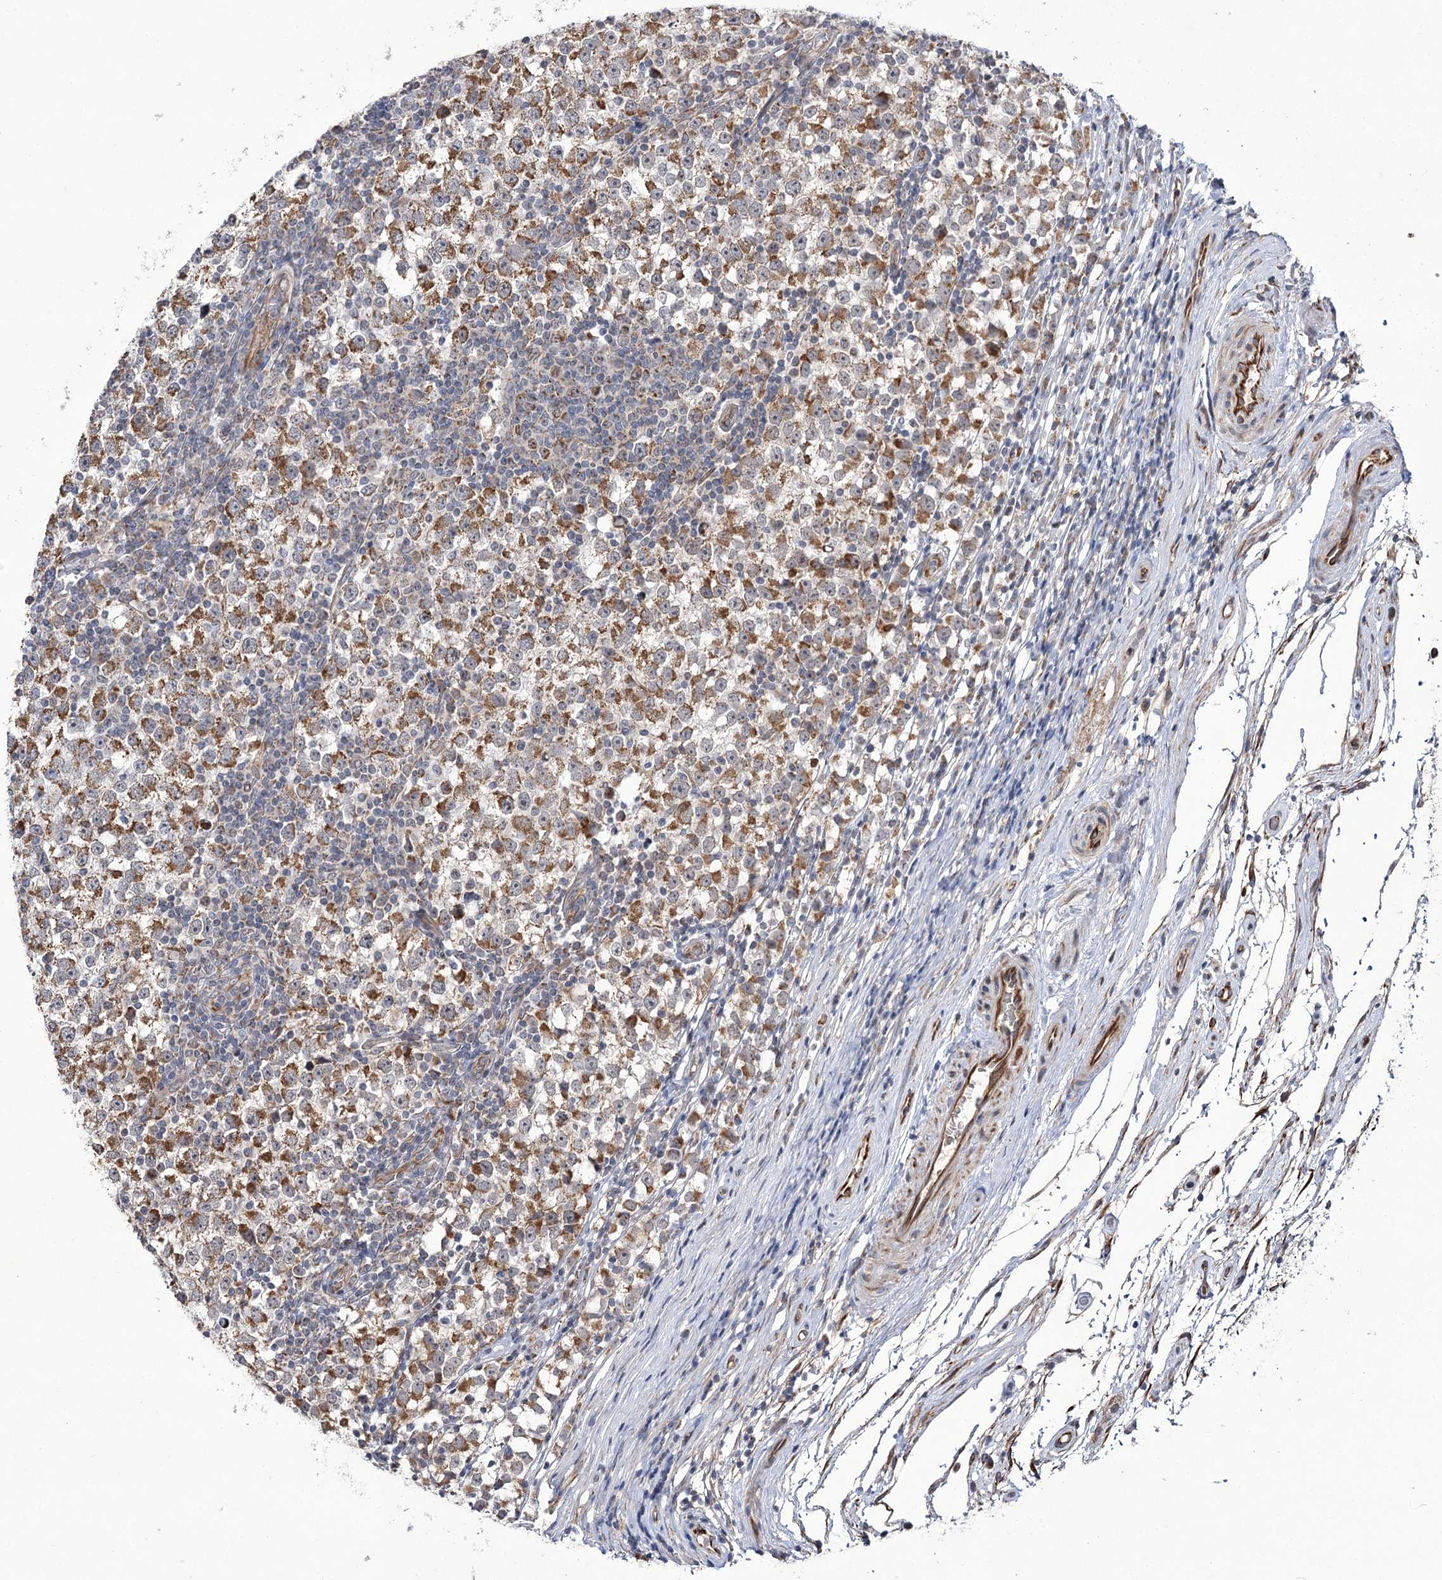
{"staining": {"intensity": "moderate", "quantity": ">75%", "location": "cytoplasmic/membranous"}, "tissue": "testis cancer", "cell_type": "Tumor cells", "image_type": "cancer", "snomed": [{"axis": "morphology", "description": "Seminoma, NOS"}, {"axis": "topography", "description": "Testis"}], "caption": "Immunohistochemical staining of human testis seminoma reveals medium levels of moderate cytoplasmic/membranous expression in about >75% of tumor cells.", "gene": "ECHDC3", "patient": {"sex": "male", "age": 65}}